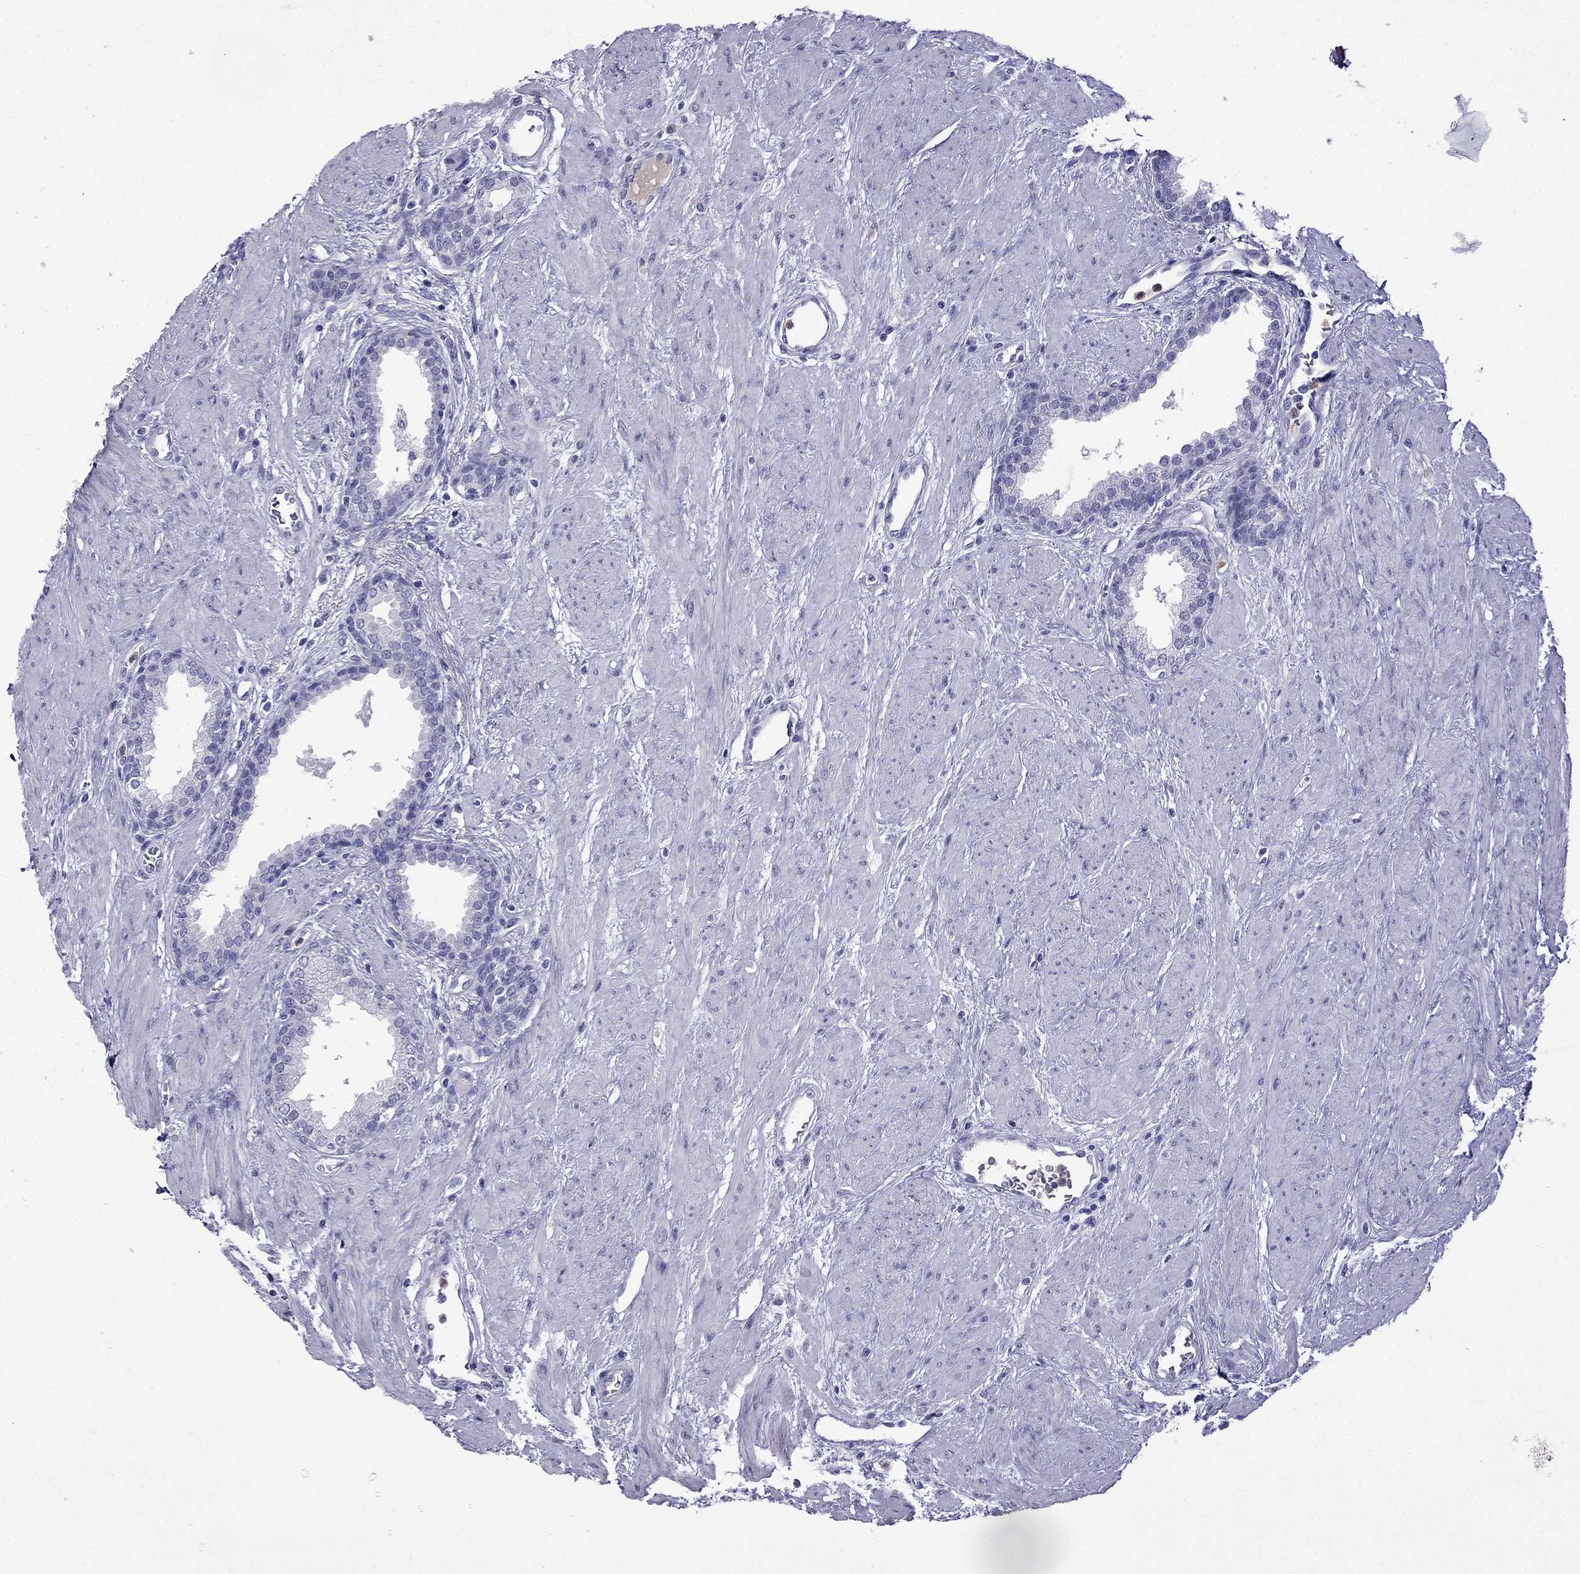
{"staining": {"intensity": "negative", "quantity": "none", "location": "none"}, "tissue": "prostate", "cell_type": "Glandular cells", "image_type": "normal", "snomed": [{"axis": "morphology", "description": "Normal tissue, NOS"}, {"axis": "topography", "description": "Prostate"}], "caption": "Prostate stained for a protein using IHC shows no positivity glandular cells.", "gene": "CDHR4", "patient": {"sex": "male", "age": 51}}